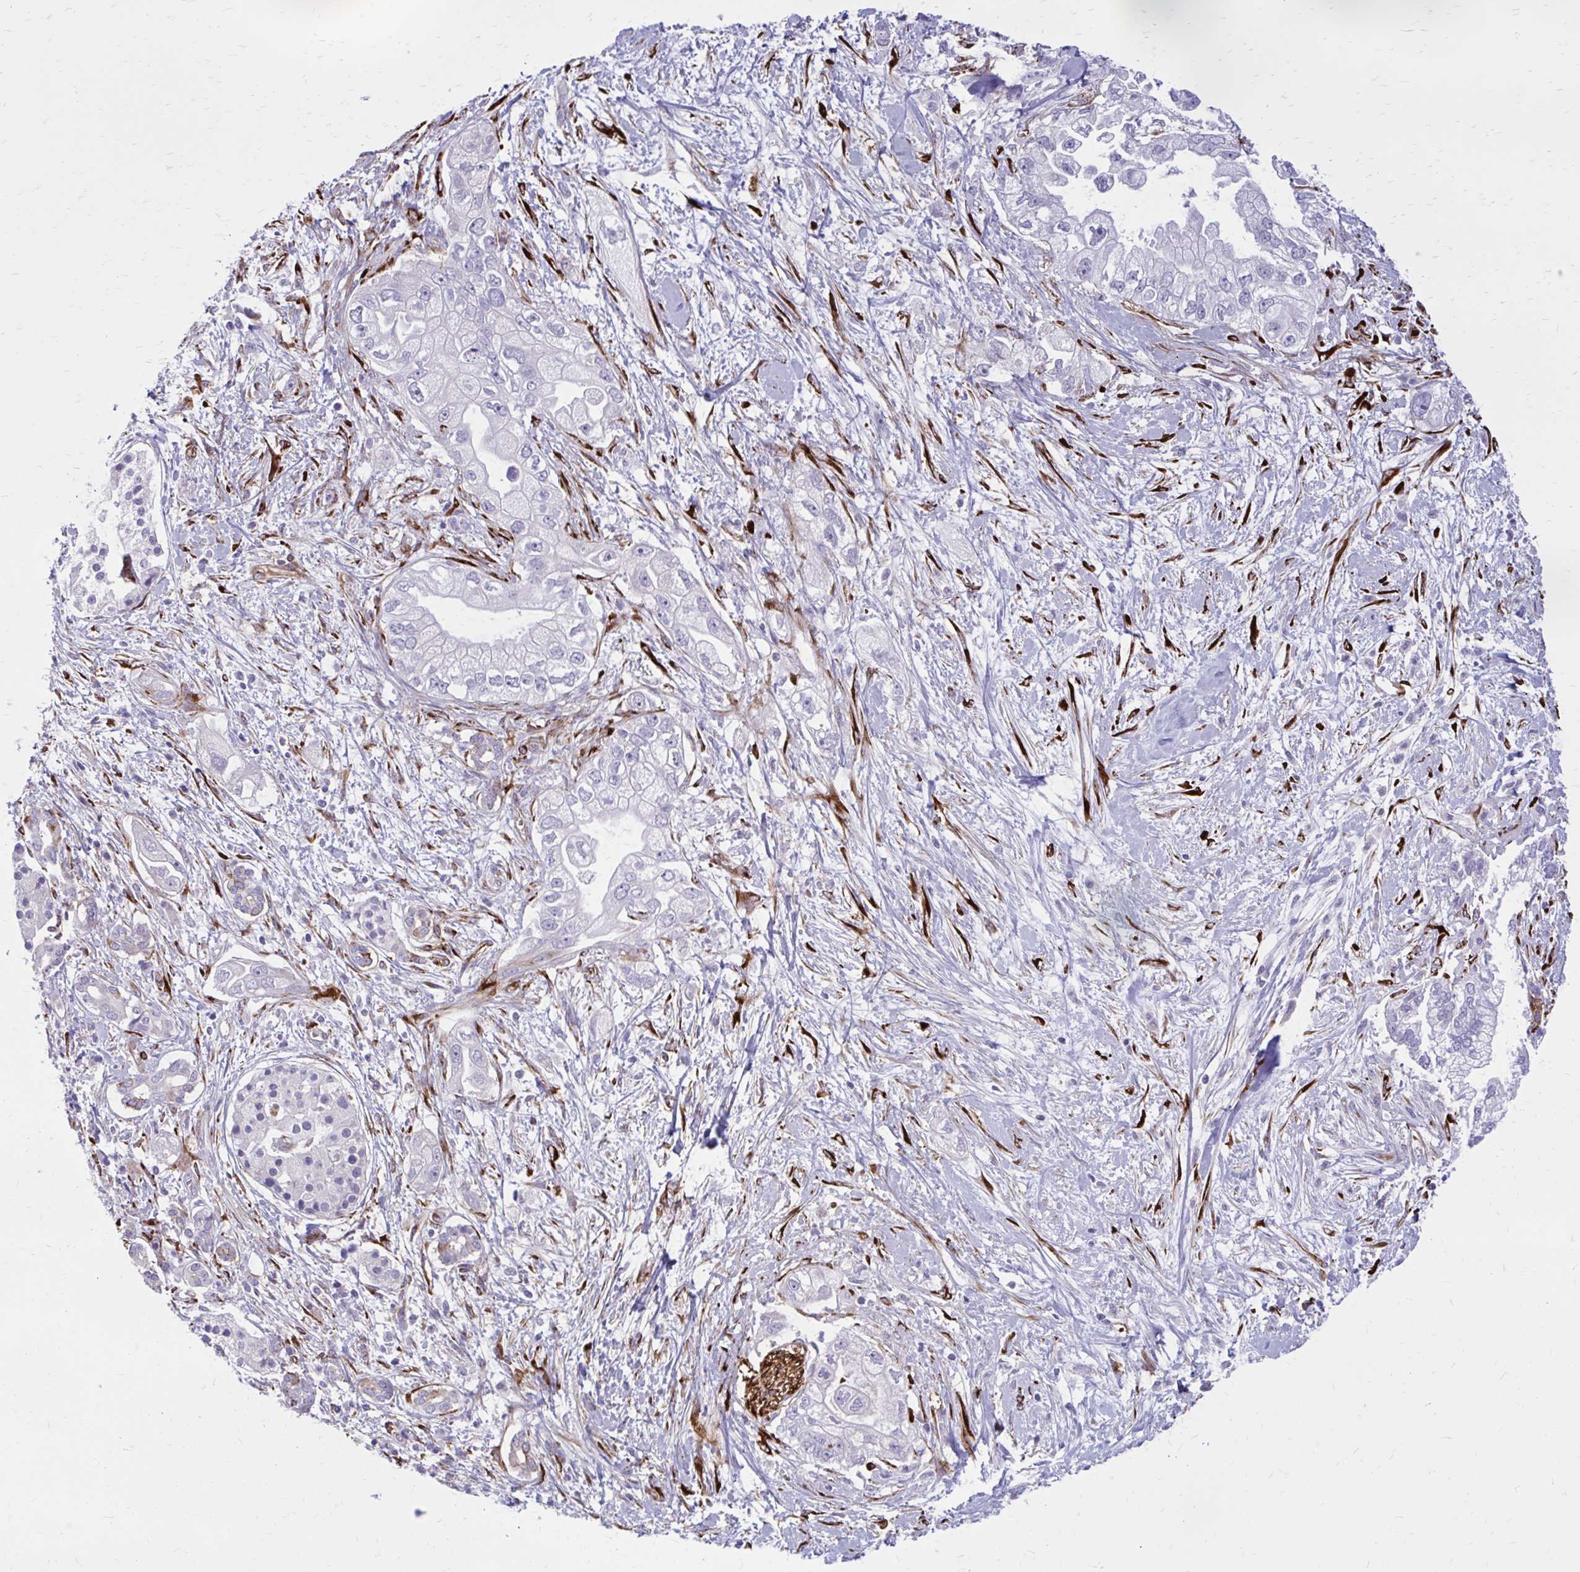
{"staining": {"intensity": "negative", "quantity": "none", "location": "none"}, "tissue": "pancreatic cancer", "cell_type": "Tumor cells", "image_type": "cancer", "snomed": [{"axis": "morphology", "description": "Adenocarcinoma, NOS"}, {"axis": "topography", "description": "Pancreas"}], "caption": "Immunohistochemistry (IHC) of pancreatic adenocarcinoma exhibits no staining in tumor cells.", "gene": "BEND5", "patient": {"sex": "male", "age": 70}}